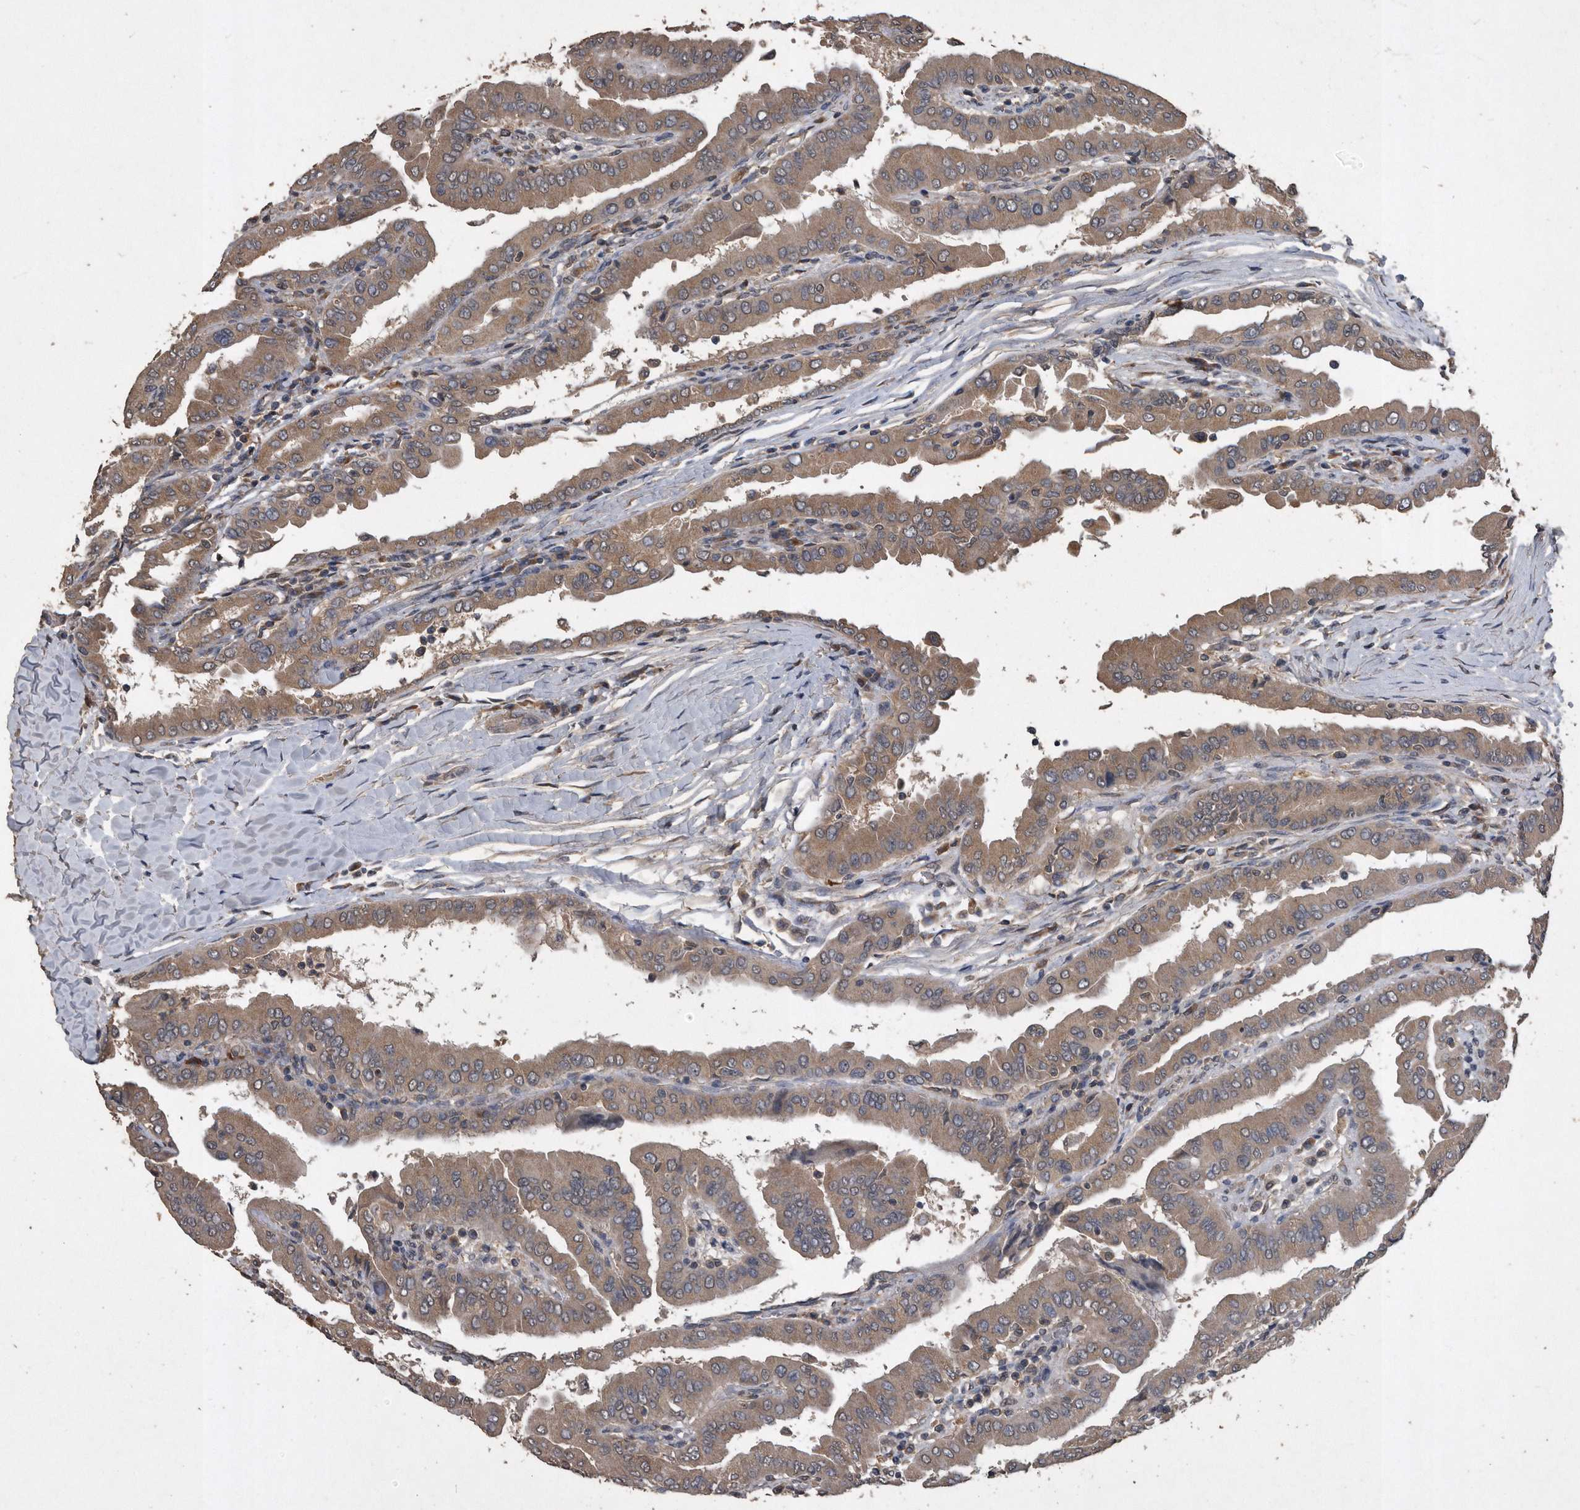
{"staining": {"intensity": "moderate", "quantity": ">75%", "location": "cytoplasmic/membranous"}, "tissue": "thyroid cancer", "cell_type": "Tumor cells", "image_type": "cancer", "snomed": [{"axis": "morphology", "description": "Papillary adenocarcinoma, NOS"}, {"axis": "topography", "description": "Thyroid gland"}], "caption": "There is medium levels of moderate cytoplasmic/membranous staining in tumor cells of thyroid papillary adenocarcinoma, as demonstrated by immunohistochemical staining (brown color).", "gene": "NRBP1", "patient": {"sex": "male", "age": 33}}